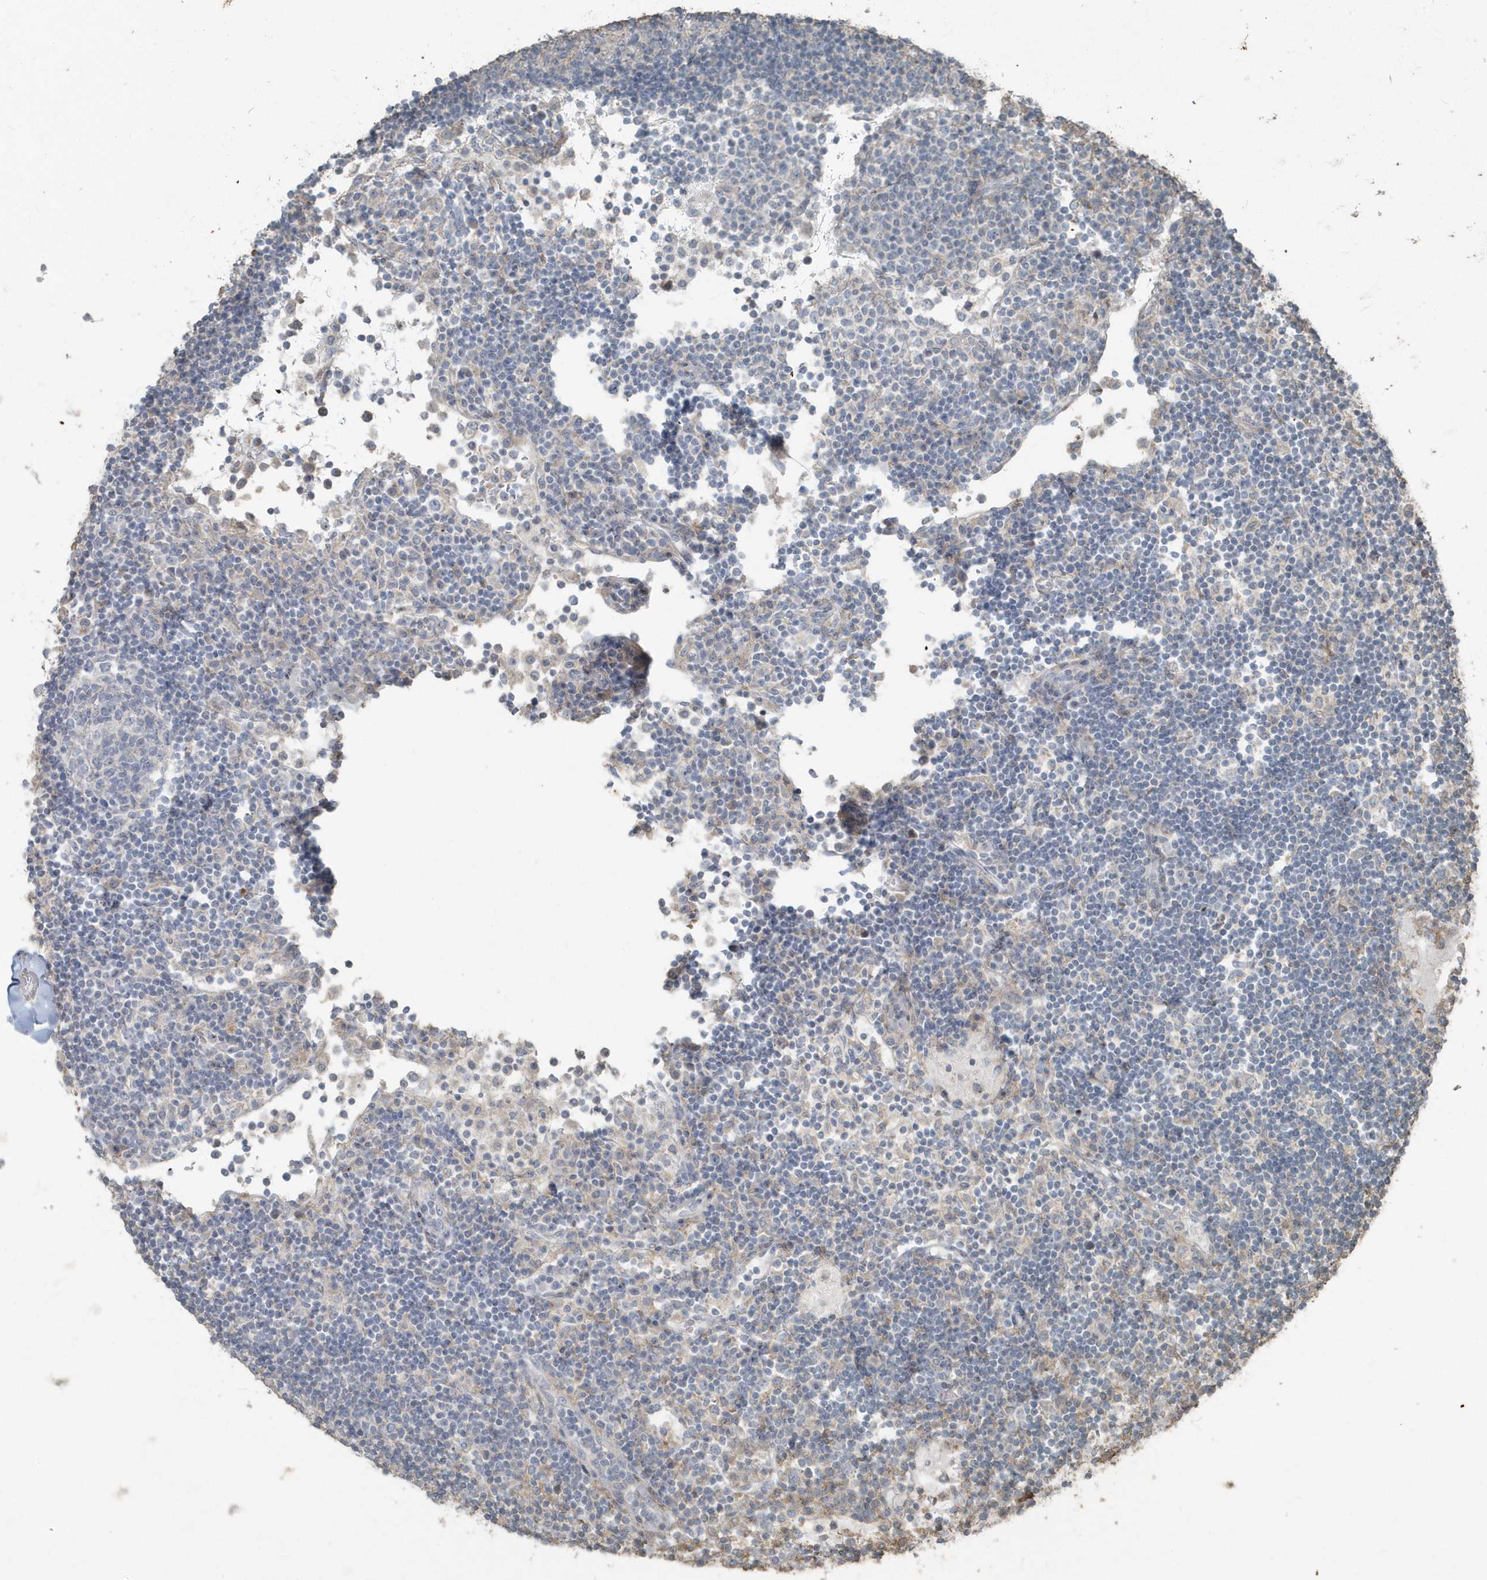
{"staining": {"intensity": "negative", "quantity": "none", "location": "none"}, "tissue": "lymph node", "cell_type": "Germinal center cells", "image_type": "normal", "snomed": [{"axis": "morphology", "description": "Normal tissue, NOS"}, {"axis": "topography", "description": "Lymph node"}], "caption": "IHC of benign lymph node displays no expression in germinal center cells. (Stains: DAB (3,3'-diaminobenzidine) IHC with hematoxylin counter stain, Microscopy: brightfield microscopy at high magnification).", "gene": "ACTC1", "patient": {"sex": "female", "age": 53}}